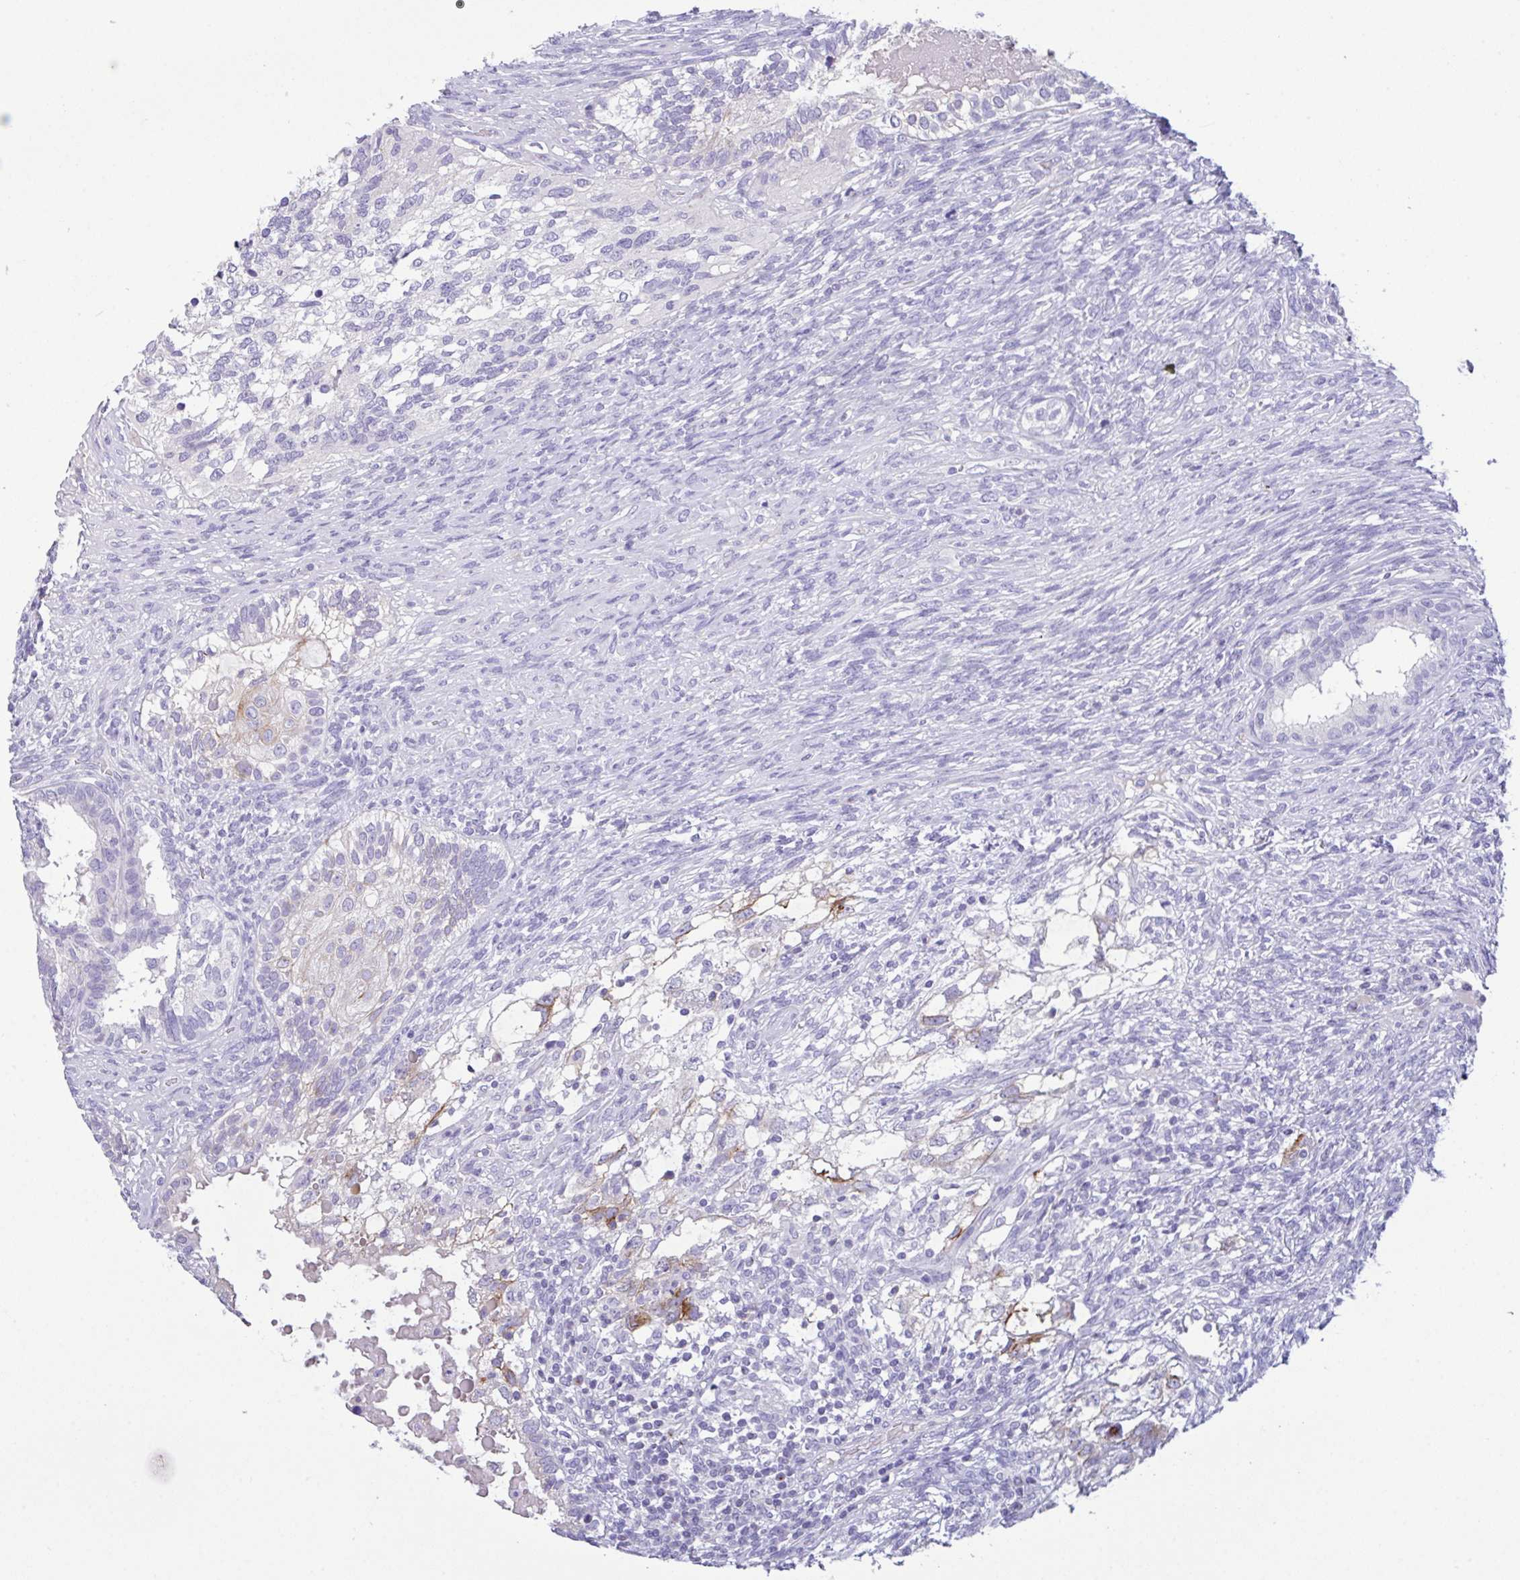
{"staining": {"intensity": "moderate", "quantity": "<25%", "location": "cytoplasmic/membranous"}, "tissue": "testis cancer", "cell_type": "Tumor cells", "image_type": "cancer", "snomed": [{"axis": "morphology", "description": "Seminoma, NOS"}, {"axis": "morphology", "description": "Carcinoma, Embryonal, NOS"}, {"axis": "topography", "description": "Testis"}], "caption": "The immunohistochemical stain labels moderate cytoplasmic/membranous staining in tumor cells of seminoma (testis) tissue.", "gene": "FBXL20", "patient": {"sex": "male", "age": 41}}